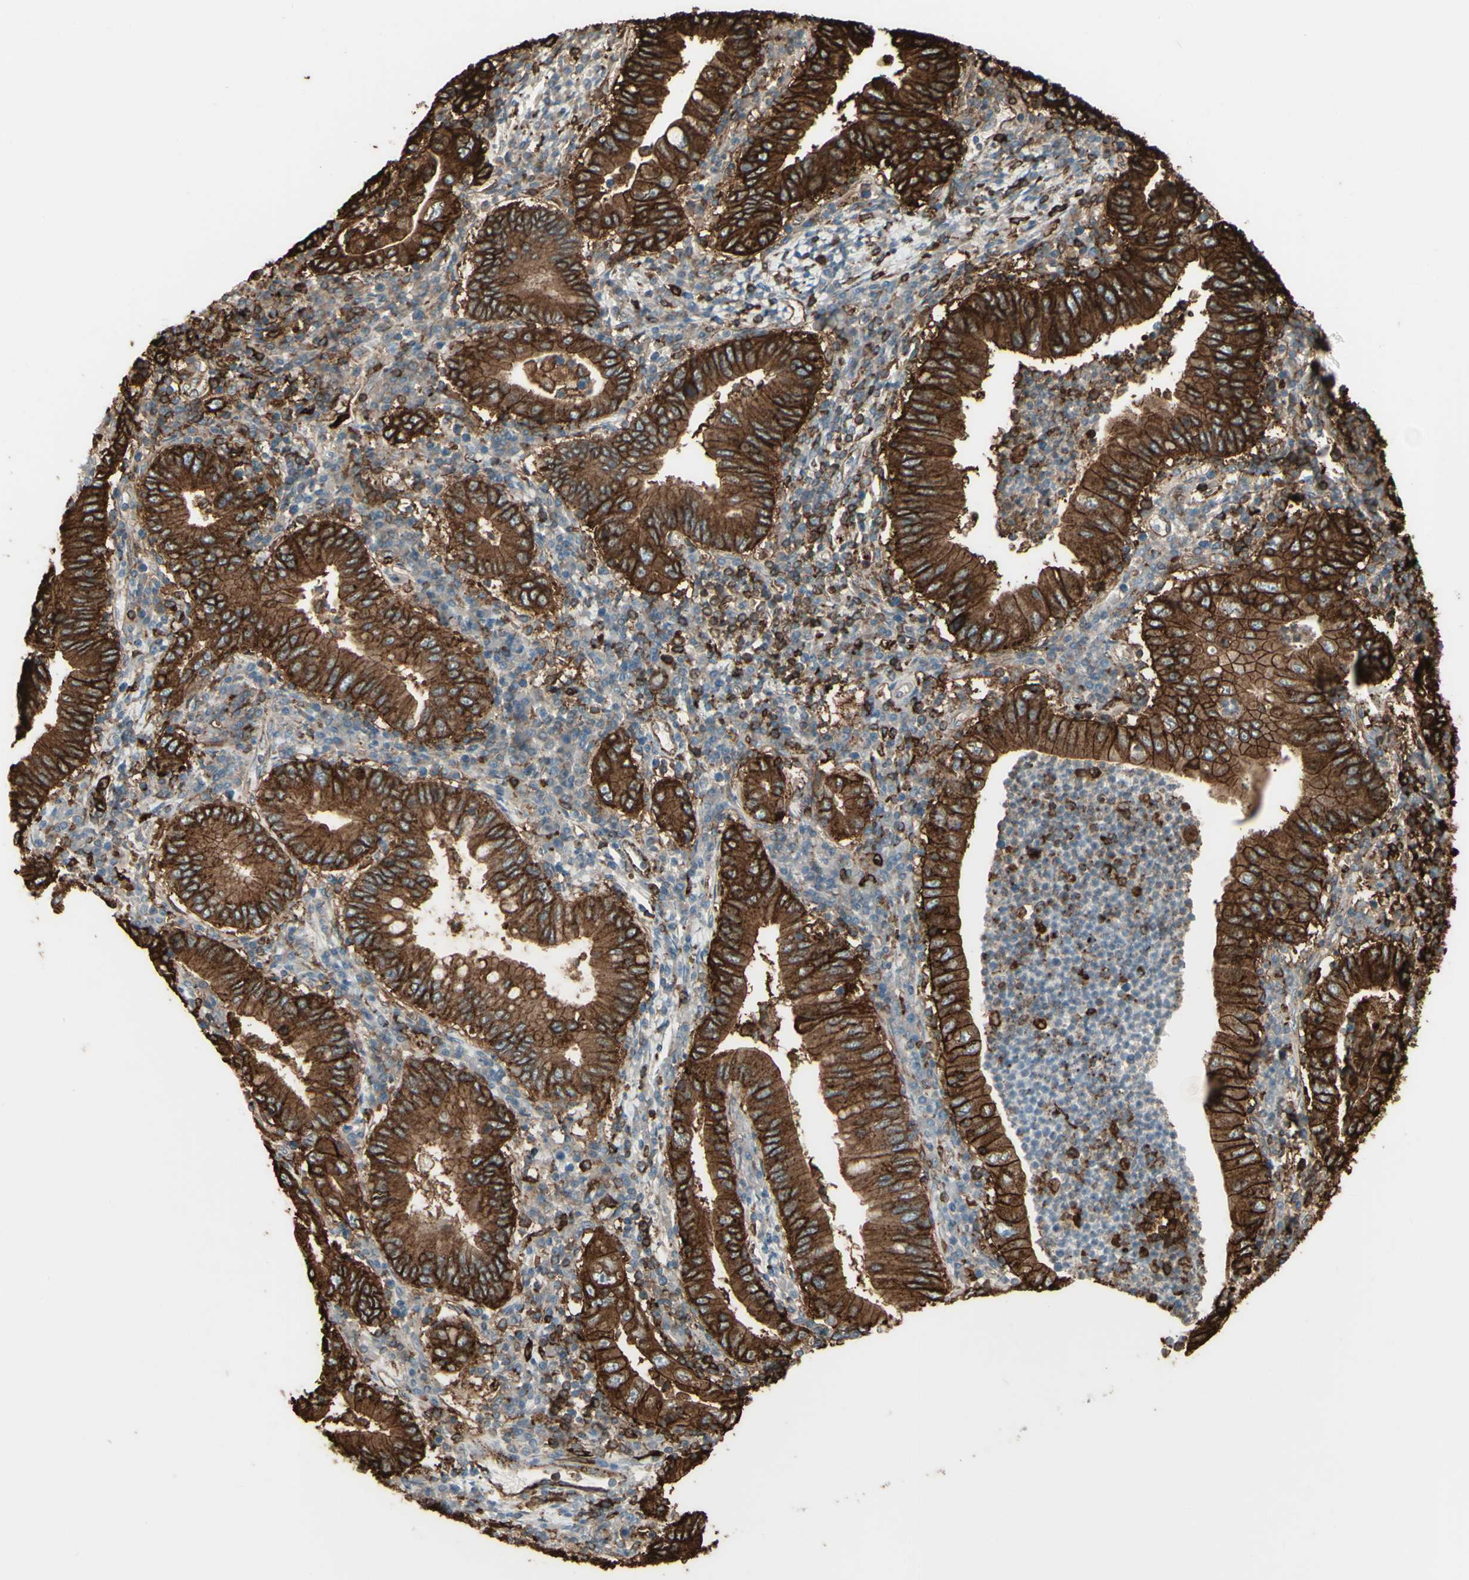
{"staining": {"intensity": "strong", "quantity": ">75%", "location": "cytoplasmic/membranous"}, "tissue": "stomach cancer", "cell_type": "Tumor cells", "image_type": "cancer", "snomed": [{"axis": "morphology", "description": "Normal tissue, NOS"}, {"axis": "morphology", "description": "Adenocarcinoma, NOS"}, {"axis": "topography", "description": "Esophagus"}, {"axis": "topography", "description": "Stomach, upper"}, {"axis": "topography", "description": "Peripheral nerve tissue"}], "caption": "A brown stain labels strong cytoplasmic/membranous expression of a protein in stomach cancer (adenocarcinoma) tumor cells.", "gene": "HLA-DPB1", "patient": {"sex": "male", "age": 62}}